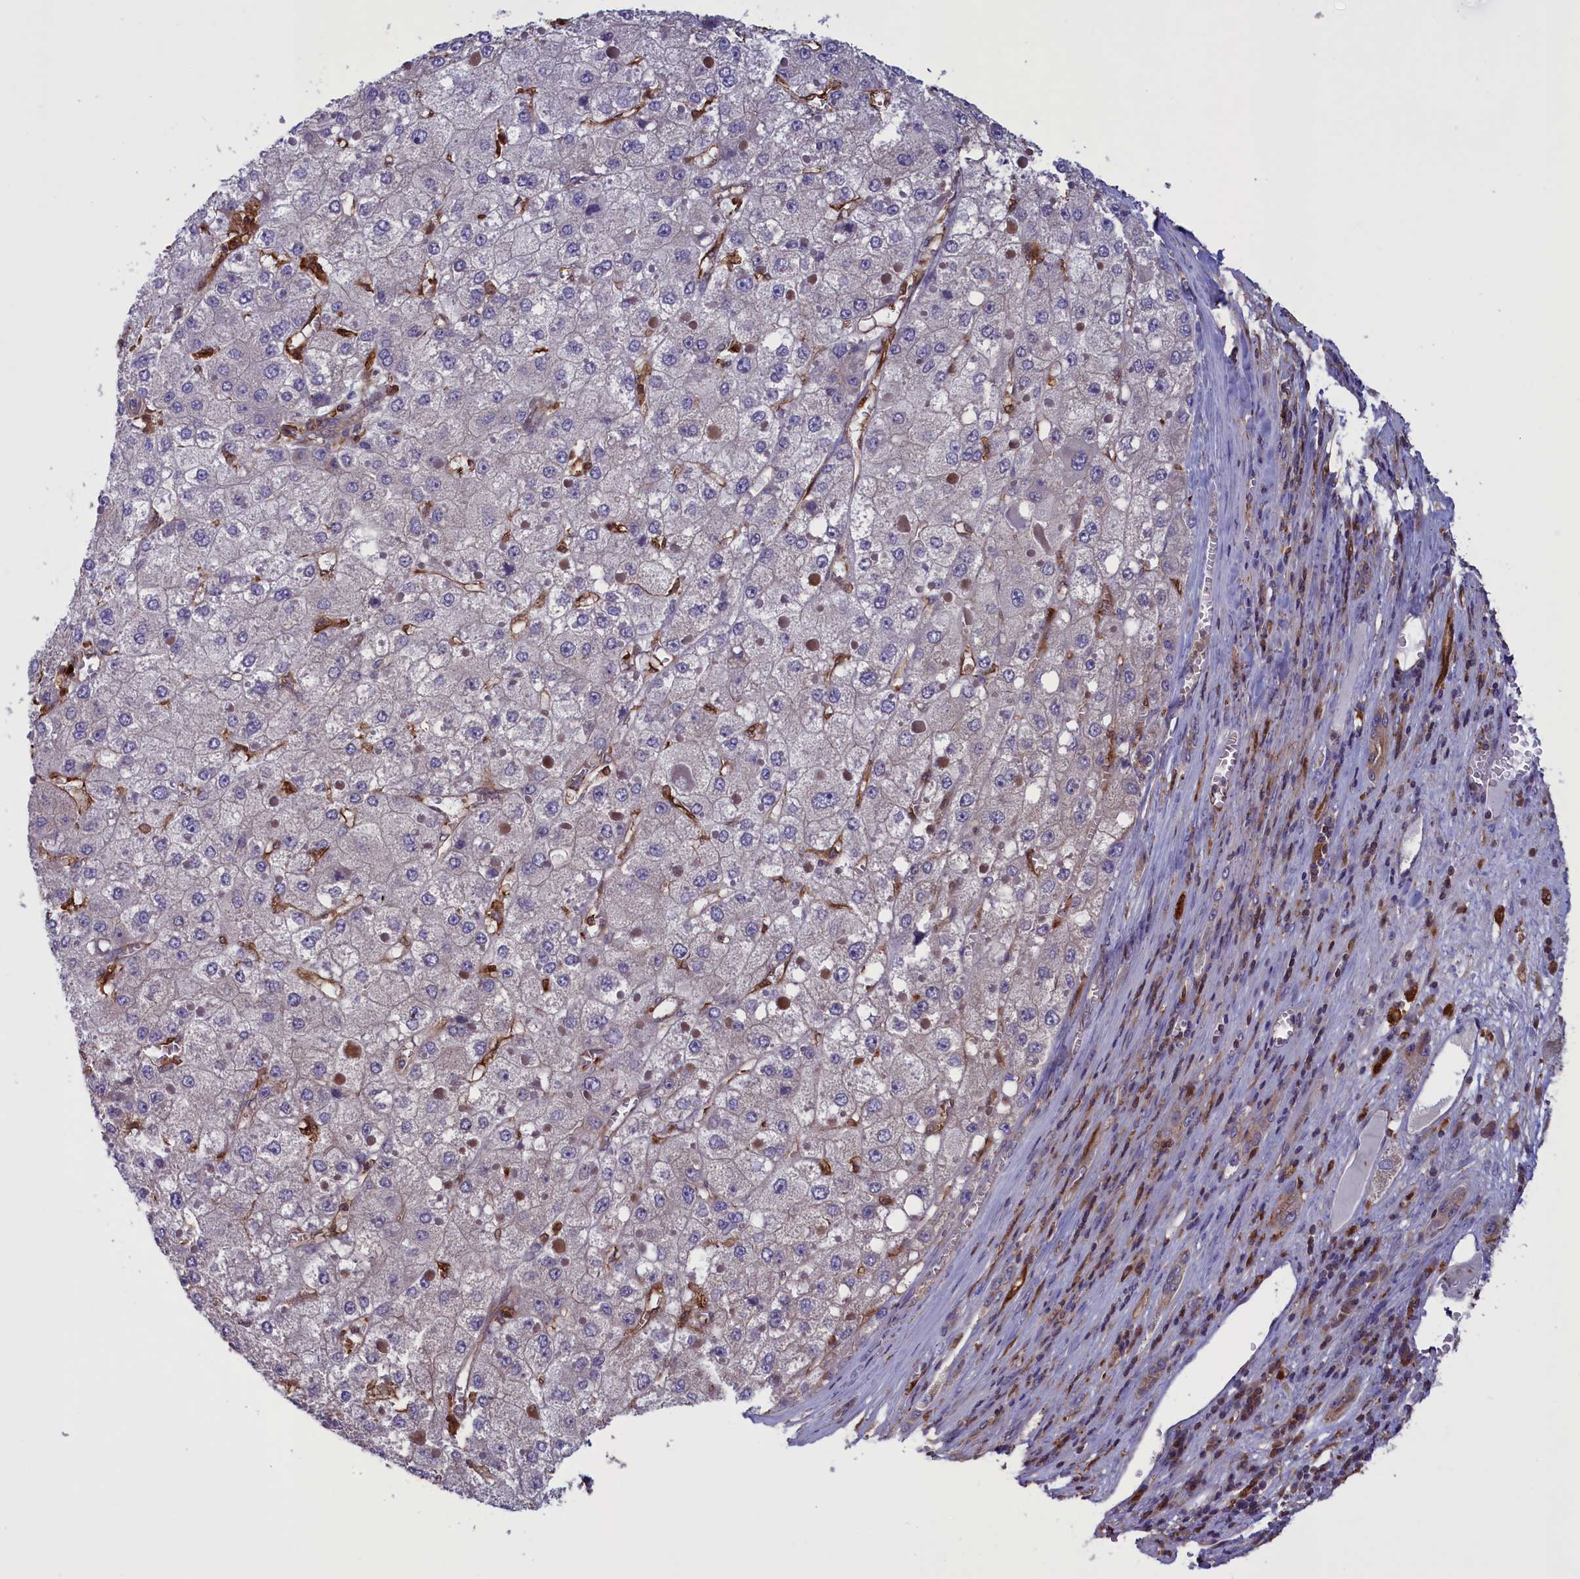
{"staining": {"intensity": "negative", "quantity": "none", "location": "none"}, "tissue": "liver cancer", "cell_type": "Tumor cells", "image_type": "cancer", "snomed": [{"axis": "morphology", "description": "Carcinoma, Hepatocellular, NOS"}, {"axis": "topography", "description": "Liver"}], "caption": "Immunohistochemistry (IHC) image of neoplastic tissue: human liver hepatocellular carcinoma stained with DAB reveals no significant protein positivity in tumor cells.", "gene": "ARHGAP18", "patient": {"sex": "female", "age": 73}}